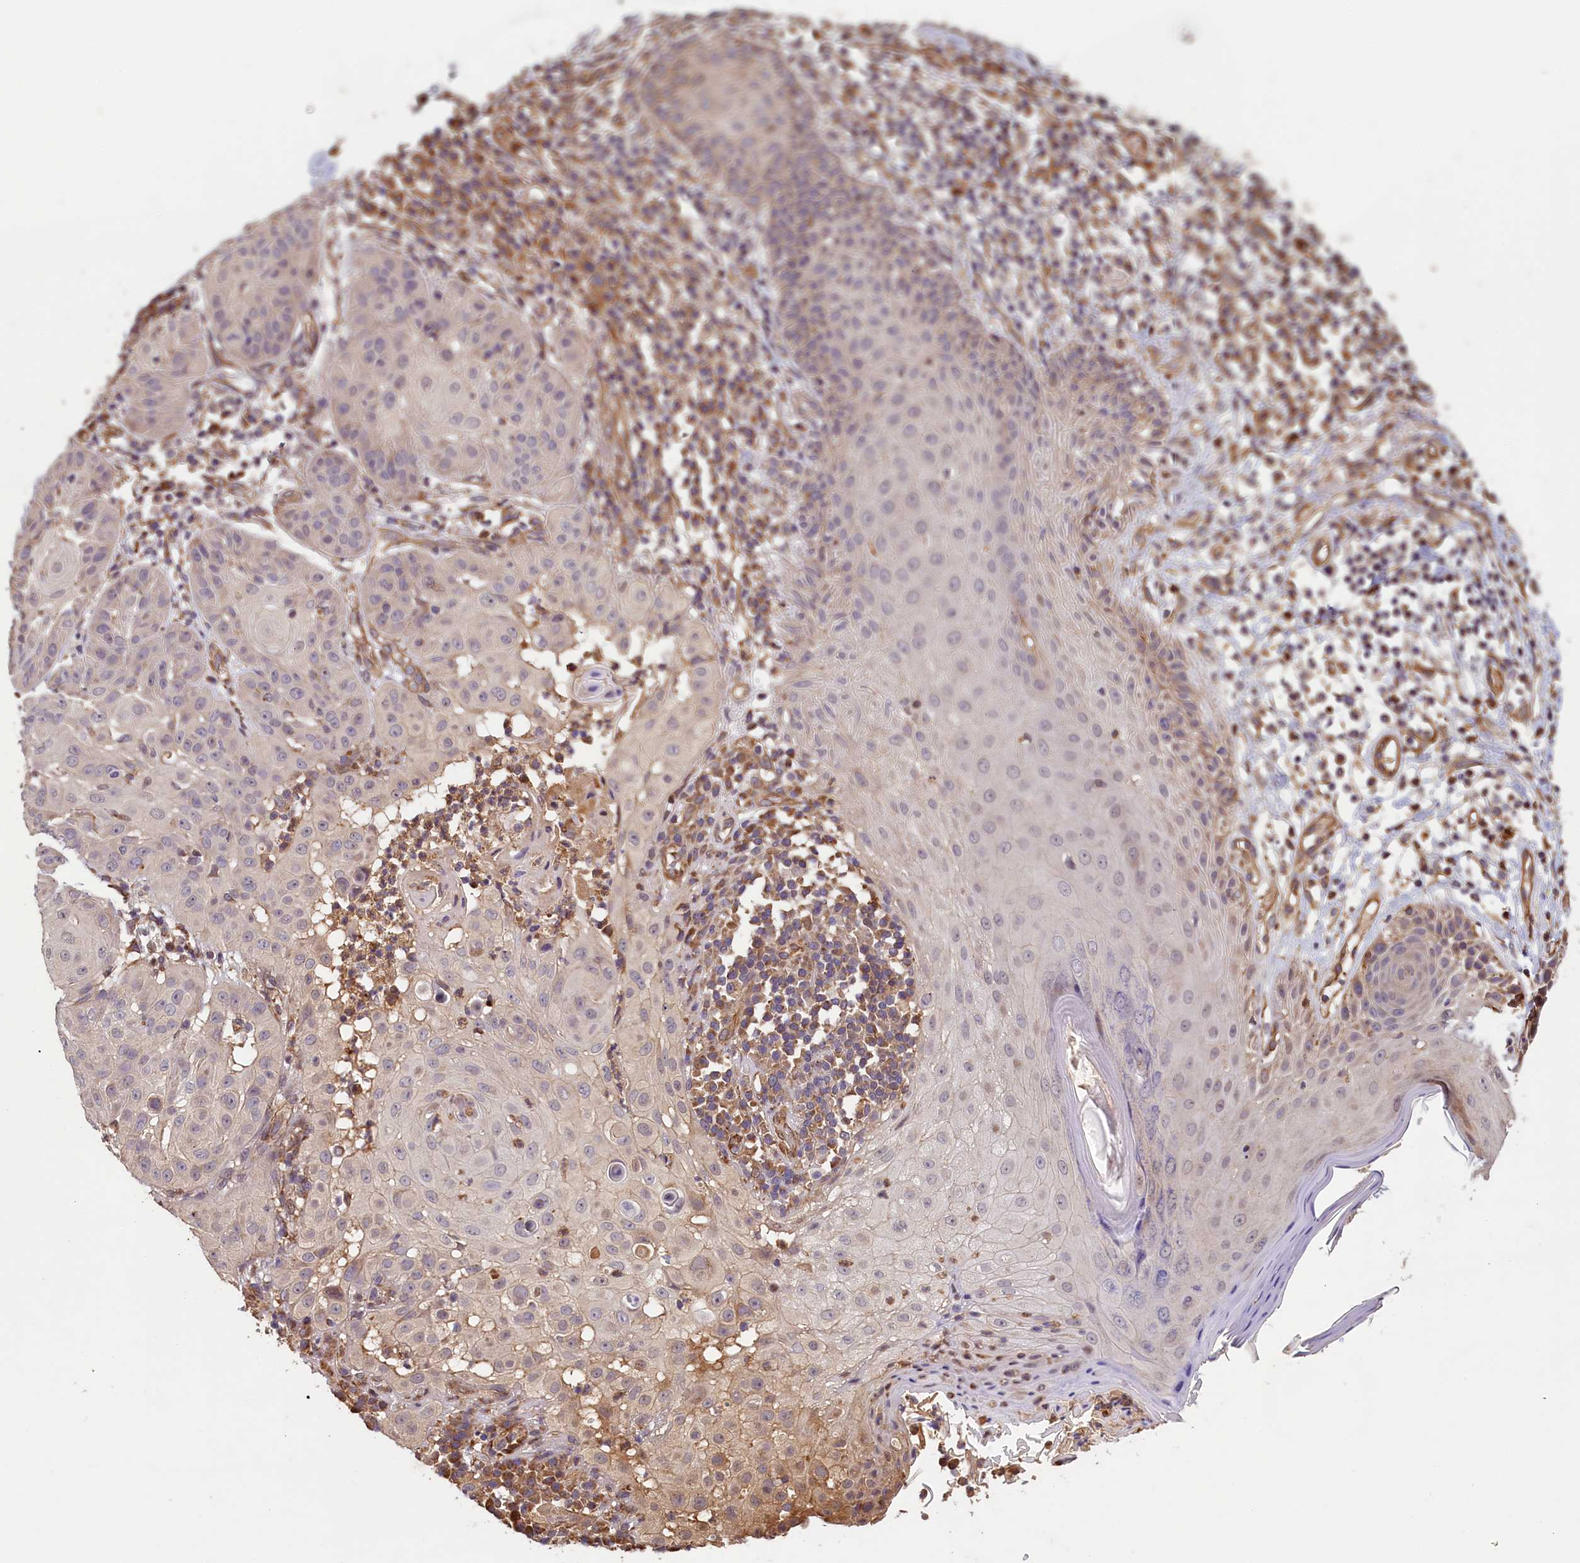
{"staining": {"intensity": "negative", "quantity": "none", "location": "none"}, "tissue": "skin cancer", "cell_type": "Tumor cells", "image_type": "cancer", "snomed": [{"axis": "morphology", "description": "Normal tissue, NOS"}, {"axis": "morphology", "description": "Basal cell carcinoma"}, {"axis": "topography", "description": "Skin"}], "caption": "This photomicrograph is of basal cell carcinoma (skin) stained with IHC to label a protein in brown with the nuclei are counter-stained blue. There is no positivity in tumor cells. Nuclei are stained in blue.", "gene": "ACSBG1", "patient": {"sex": "male", "age": 93}}